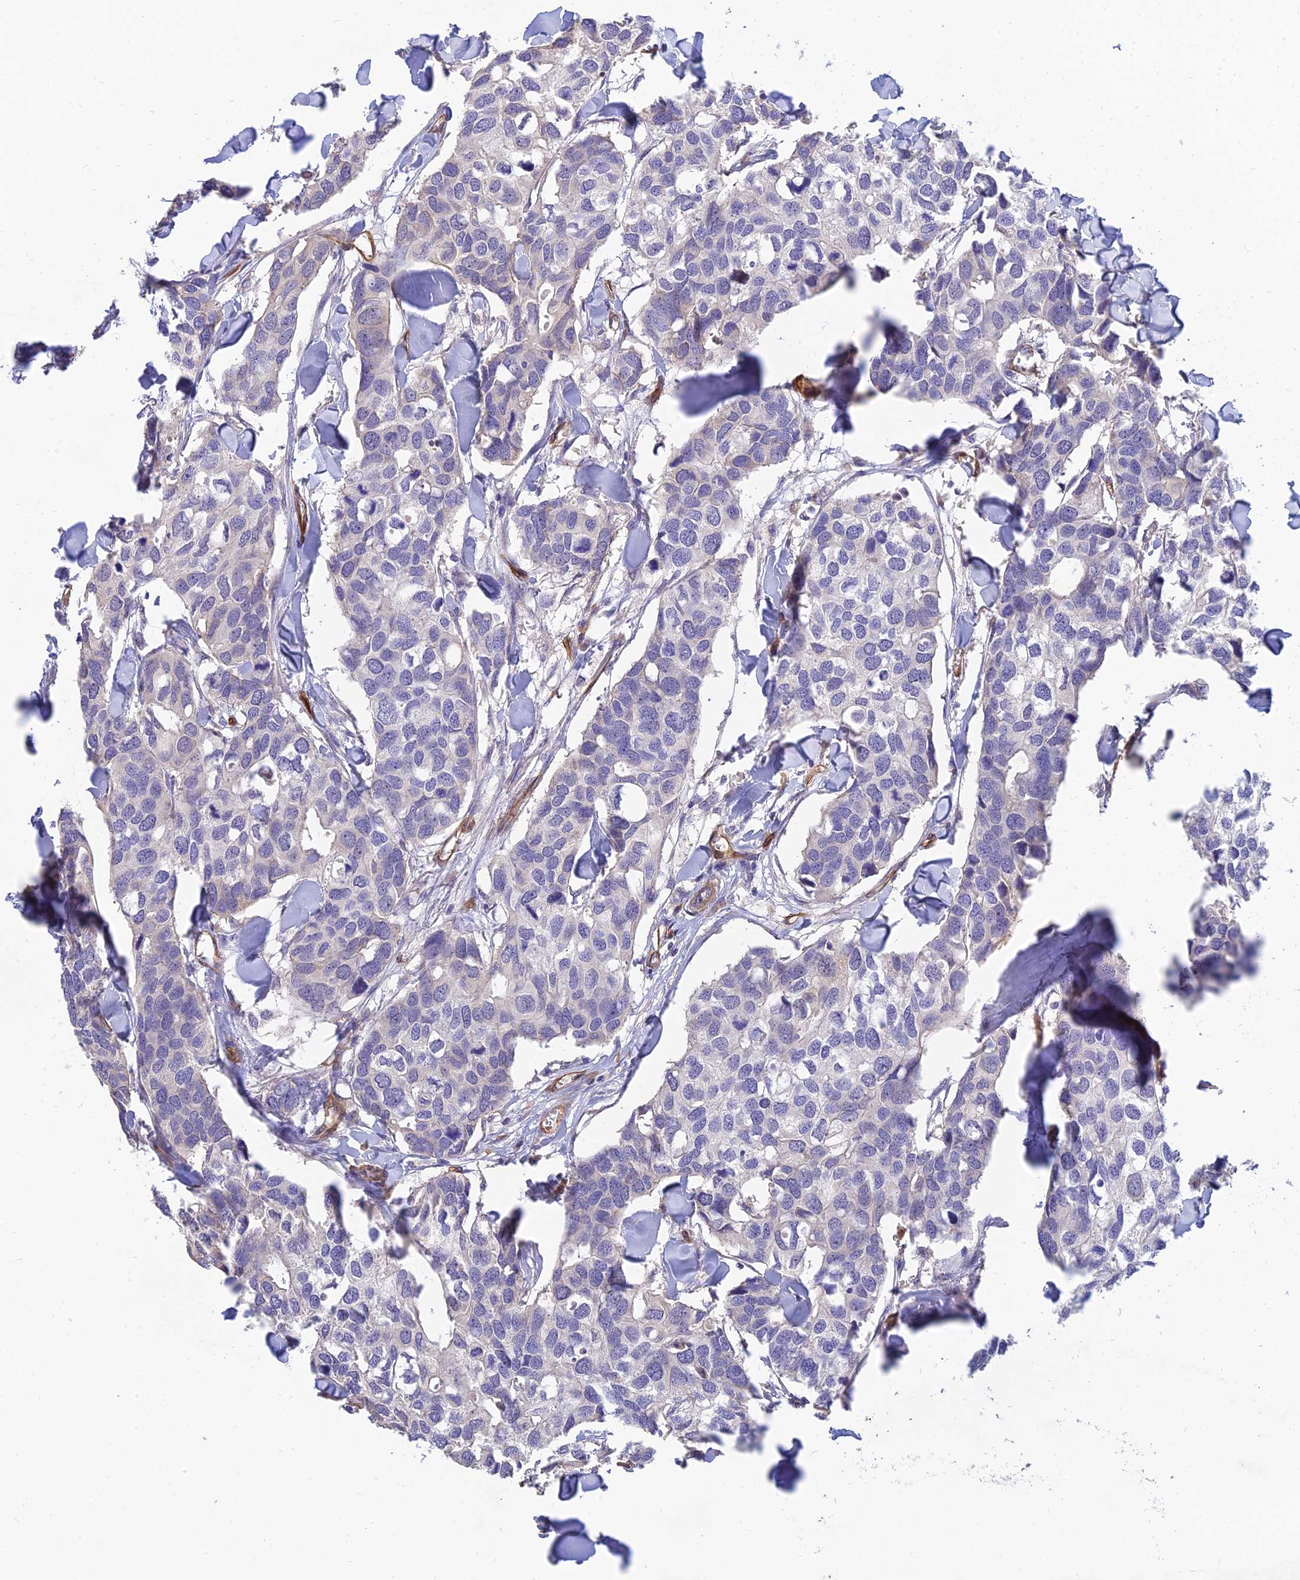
{"staining": {"intensity": "negative", "quantity": "none", "location": "none"}, "tissue": "breast cancer", "cell_type": "Tumor cells", "image_type": "cancer", "snomed": [{"axis": "morphology", "description": "Duct carcinoma"}, {"axis": "topography", "description": "Breast"}], "caption": "DAB (3,3'-diaminobenzidine) immunohistochemical staining of human invasive ductal carcinoma (breast) shows no significant staining in tumor cells. (DAB immunohistochemistry, high magnification).", "gene": "MRPL35", "patient": {"sex": "female", "age": 83}}